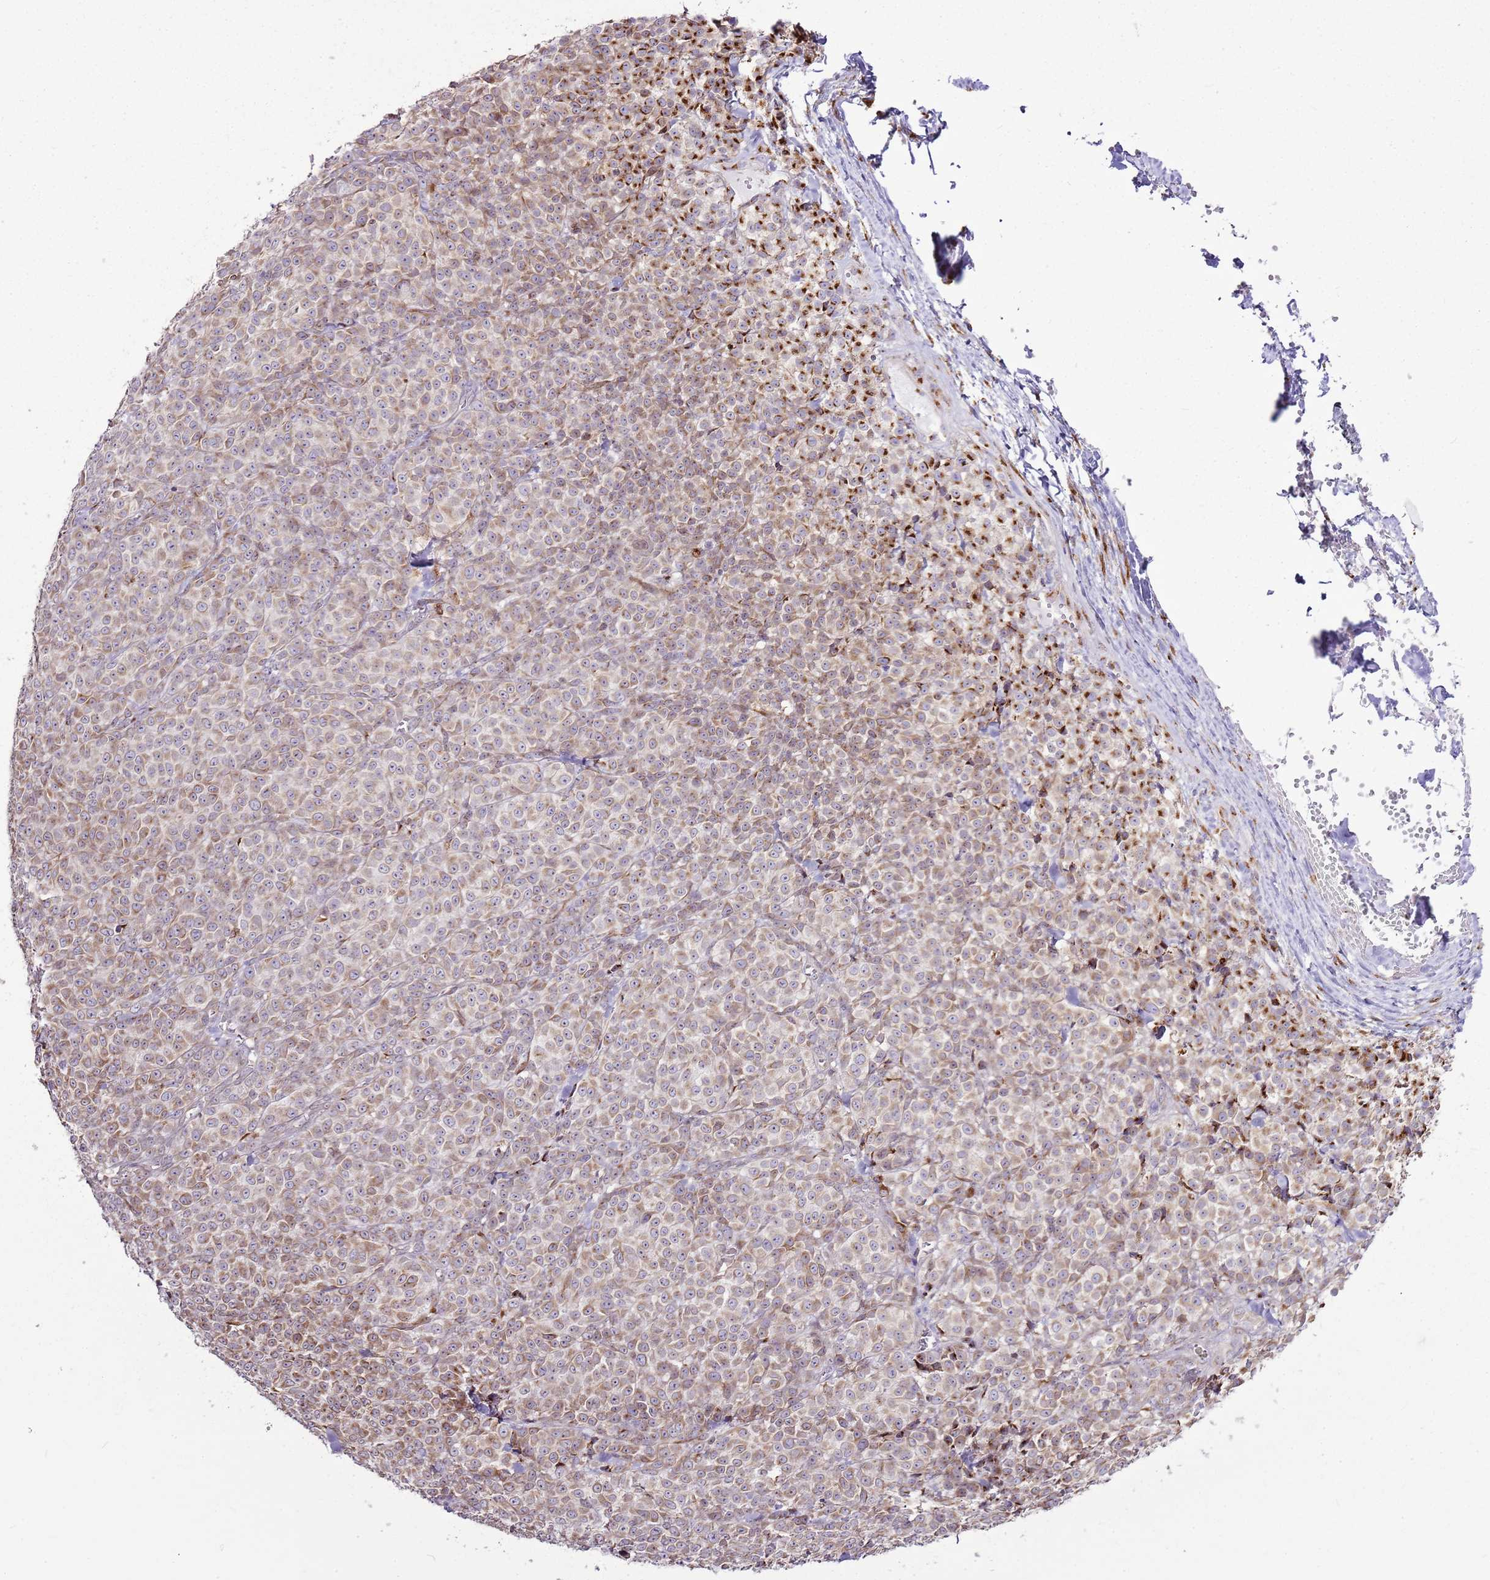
{"staining": {"intensity": "weak", "quantity": ">75%", "location": "cytoplasmic/membranous"}, "tissue": "melanoma", "cell_type": "Tumor cells", "image_type": "cancer", "snomed": [{"axis": "morphology", "description": "Normal tissue, NOS"}, {"axis": "morphology", "description": "Malignant melanoma, NOS"}, {"axis": "topography", "description": "Skin"}], "caption": "A high-resolution micrograph shows IHC staining of melanoma, which exhibits weak cytoplasmic/membranous staining in approximately >75% of tumor cells.", "gene": "TMED10", "patient": {"sex": "female", "age": 34}}